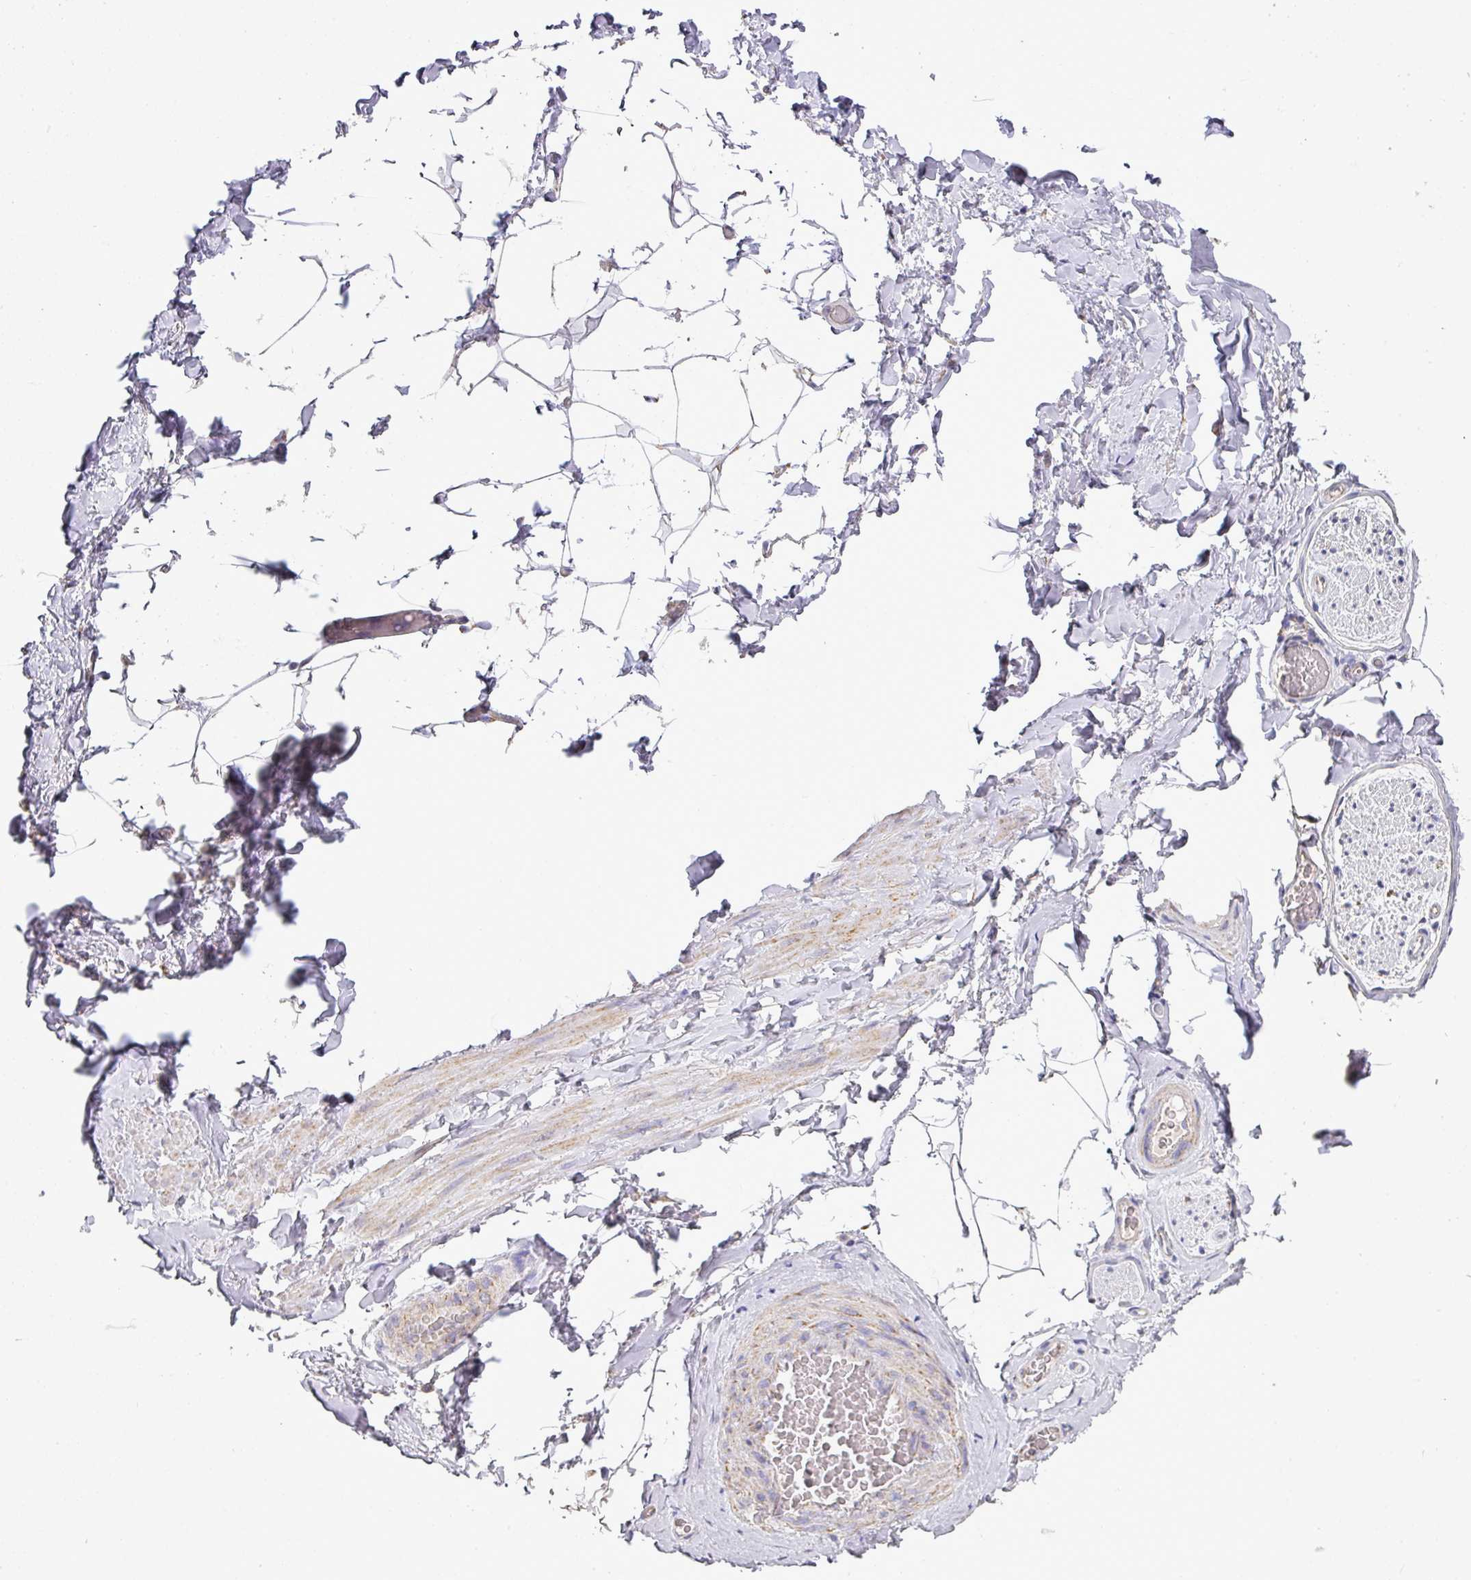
{"staining": {"intensity": "negative", "quantity": "none", "location": "none"}, "tissue": "adipose tissue", "cell_type": "Adipocytes", "image_type": "normal", "snomed": [{"axis": "morphology", "description": "Normal tissue, NOS"}, {"axis": "topography", "description": "Vascular tissue"}, {"axis": "topography", "description": "Peripheral nerve tissue"}], "caption": "IHC micrograph of benign adipose tissue: adipose tissue stained with DAB (3,3'-diaminobenzidine) exhibits no significant protein positivity in adipocytes.", "gene": "UQCRFS1", "patient": {"sex": "male", "age": 41}}